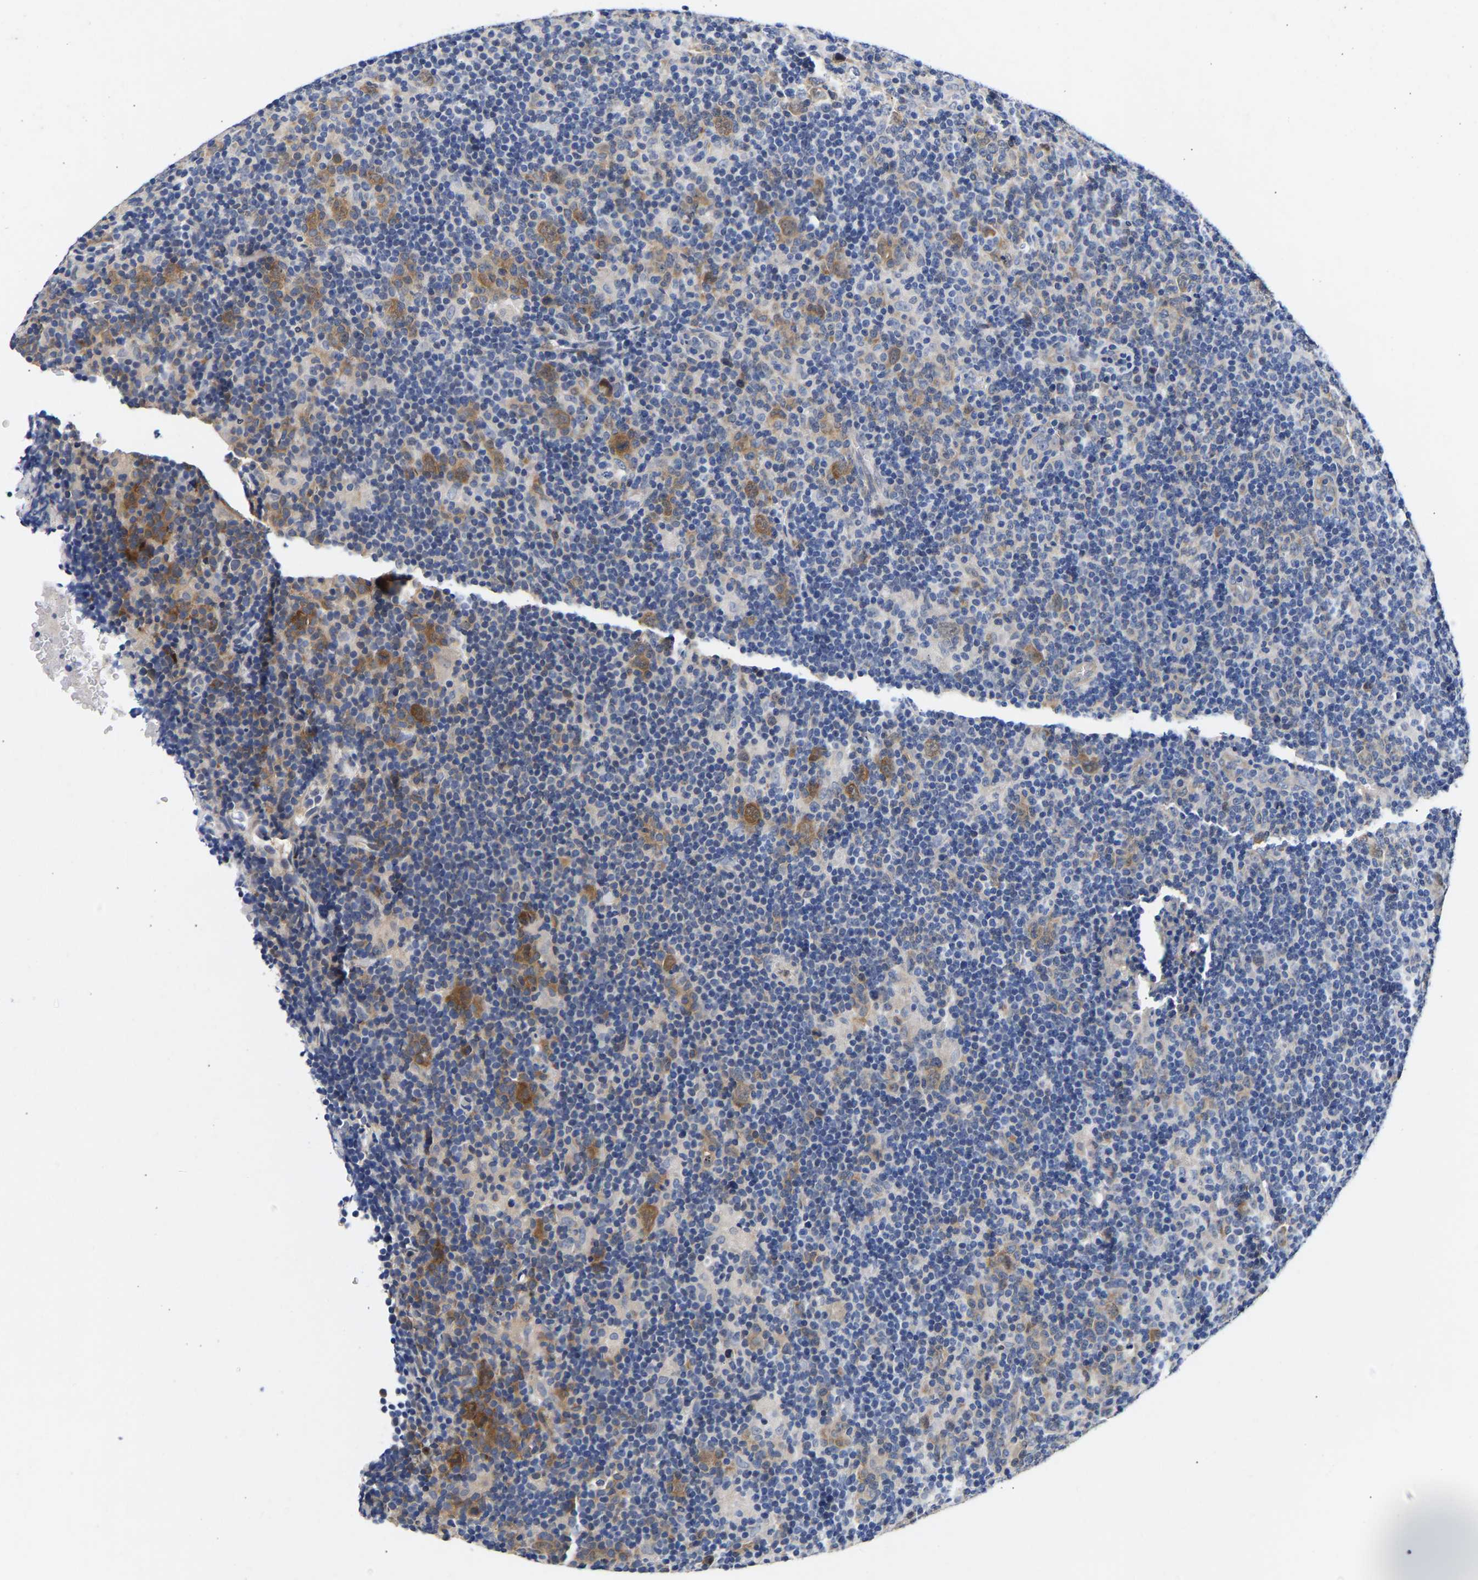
{"staining": {"intensity": "moderate", "quantity": "25%-75%", "location": "cytoplasmic/membranous"}, "tissue": "lymphoma", "cell_type": "Tumor cells", "image_type": "cancer", "snomed": [{"axis": "morphology", "description": "Hodgkin's disease, NOS"}, {"axis": "topography", "description": "Lymph node"}], "caption": "Brown immunohistochemical staining in Hodgkin's disease displays moderate cytoplasmic/membranous expression in approximately 25%-75% of tumor cells.", "gene": "CCDC6", "patient": {"sex": "female", "age": 57}}